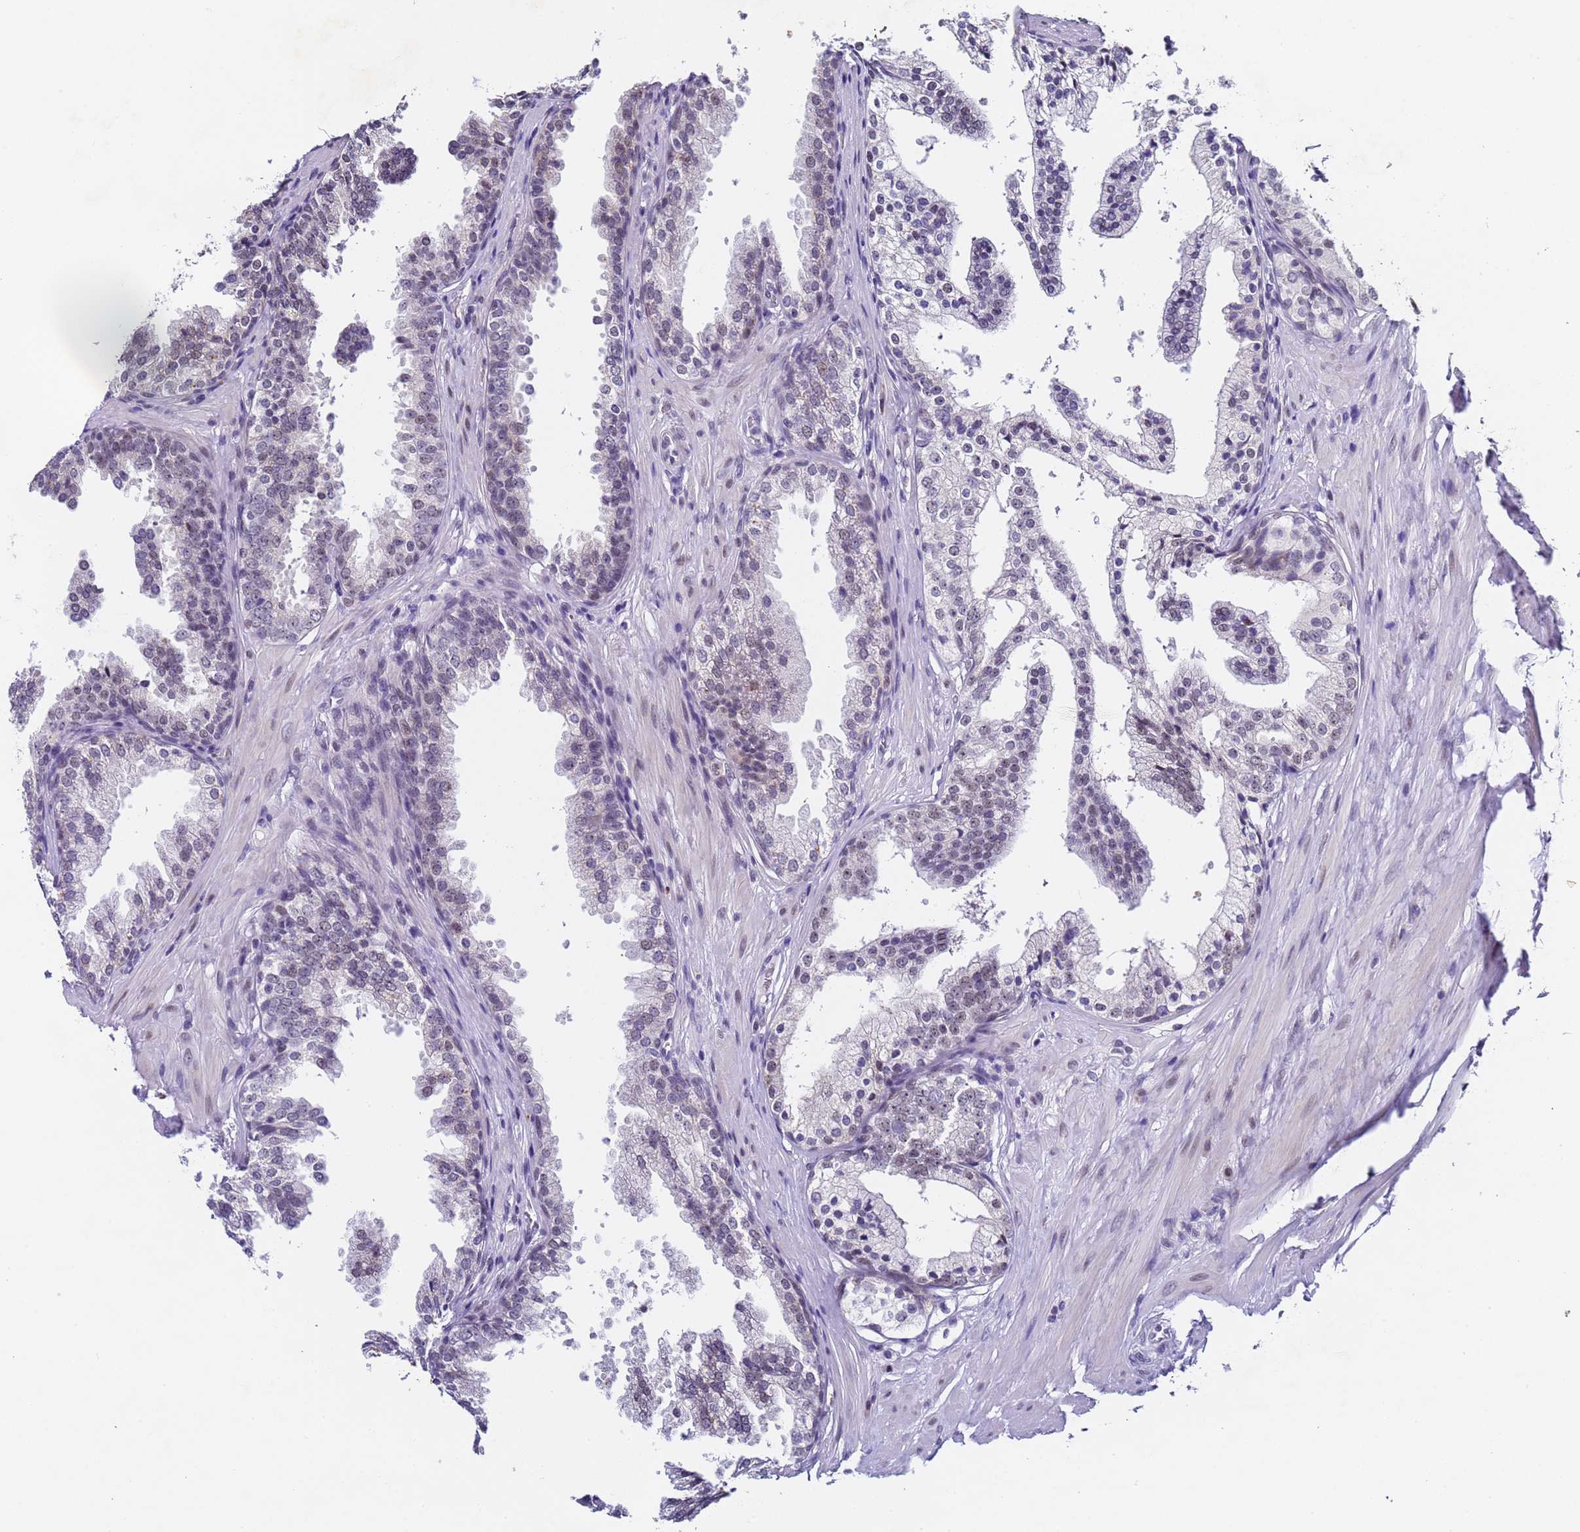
{"staining": {"intensity": "weak", "quantity": "<25%", "location": "nuclear"}, "tissue": "prostate", "cell_type": "Glandular cells", "image_type": "normal", "snomed": [{"axis": "morphology", "description": "Normal tissue, NOS"}, {"axis": "topography", "description": "Prostate"}], "caption": "Immunohistochemistry image of benign prostate: human prostate stained with DAB (3,3'-diaminobenzidine) shows no significant protein expression in glandular cells.", "gene": "FNBP4", "patient": {"sex": "male", "age": 60}}